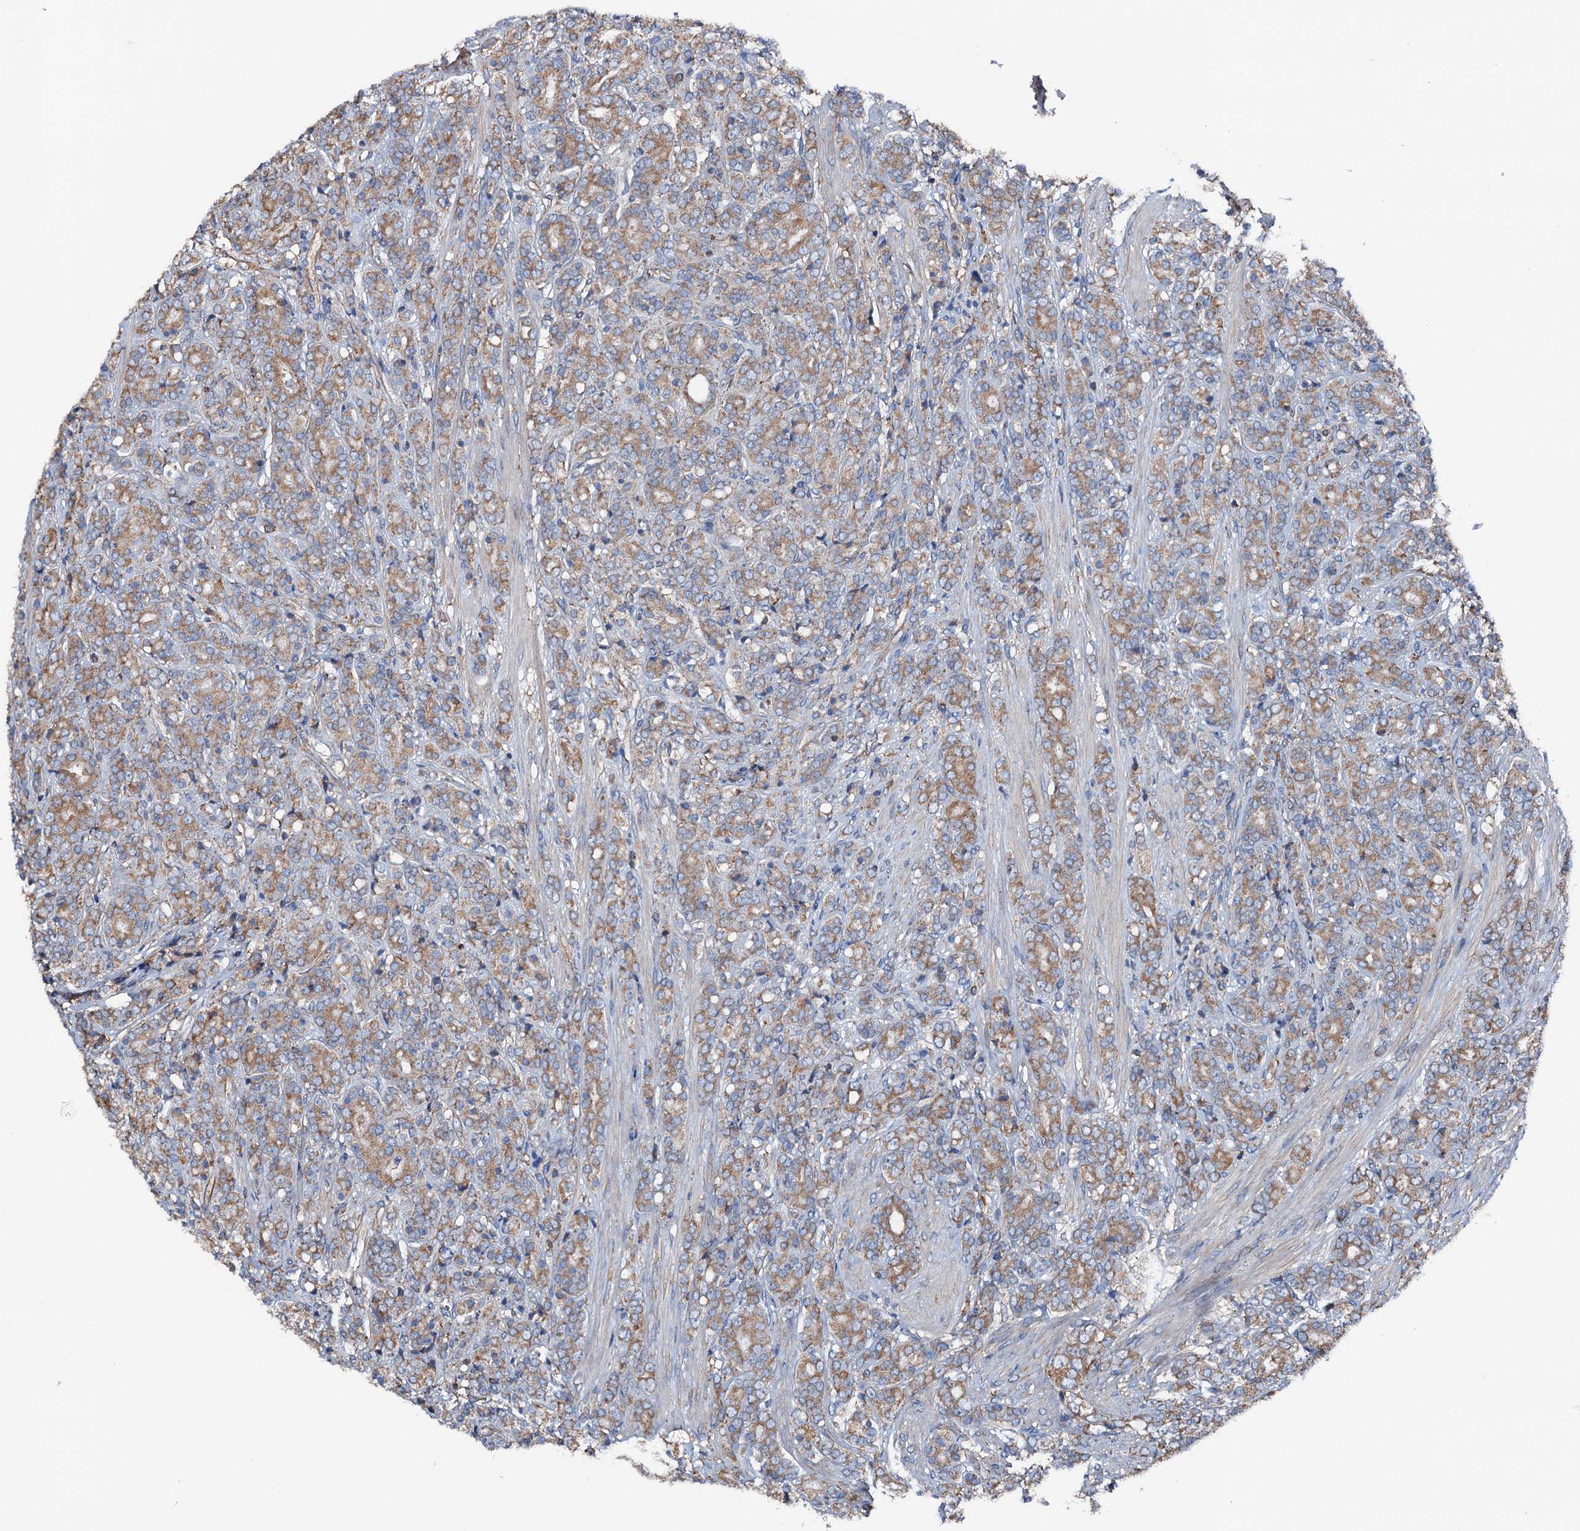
{"staining": {"intensity": "moderate", "quantity": ">75%", "location": "cytoplasmic/membranous"}, "tissue": "prostate cancer", "cell_type": "Tumor cells", "image_type": "cancer", "snomed": [{"axis": "morphology", "description": "Adenocarcinoma, High grade"}, {"axis": "topography", "description": "Prostate"}], "caption": "Prostate cancer tissue displays moderate cytoplasmic/membranous positivity in approximately >75% of tumor cells, visualized by immunohistochemistry.", "gene": "ERP29", "patient": {"sex": "male", "age": 62}}